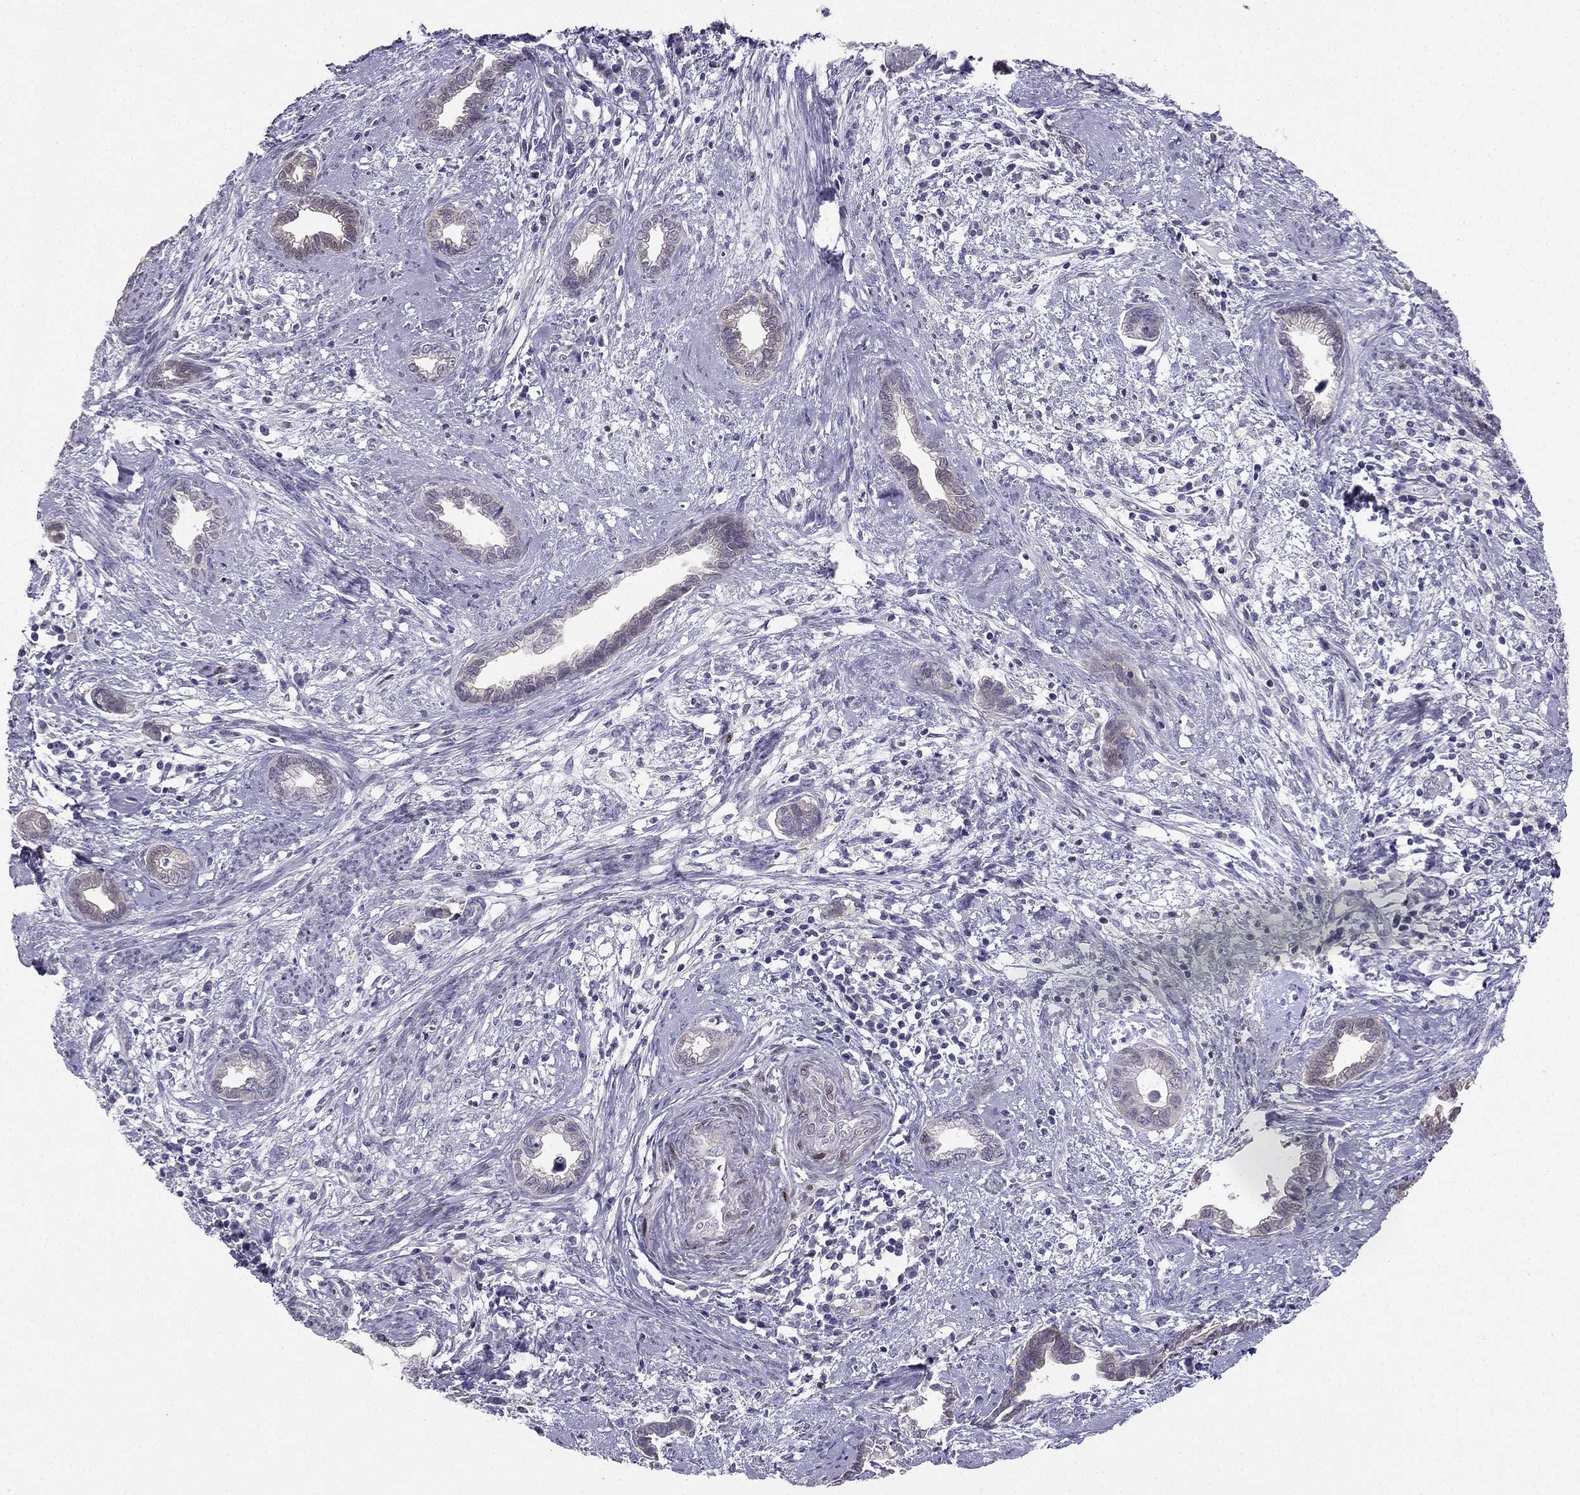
{"staining": {"intensity": "negative", "quantity": "none", "location": "none"}, "tissue": "cervical cancer", "cell_type": "Tumor cells", "image_type": "cancer", "snomed": [{"axis": "morphology", "description": "Adenocarcinoma, NOS"}, {"axis": "topography", "description": "Cervix"}], "caption": "Immunohistochemistry (IHC) photomicrograph of human cervical adenocarcinoma stained for a protein (brown), which demonstrates no expression in tumor cells. (Stains: DAB (3,3'-diaminobenzidine) immunohistochemistry with hematoxylin counter stain, Microscopy: brightfield microscopy at high magnification).", "gene": "RSPH14", "patient": {"sex": "female", "age": 62}}